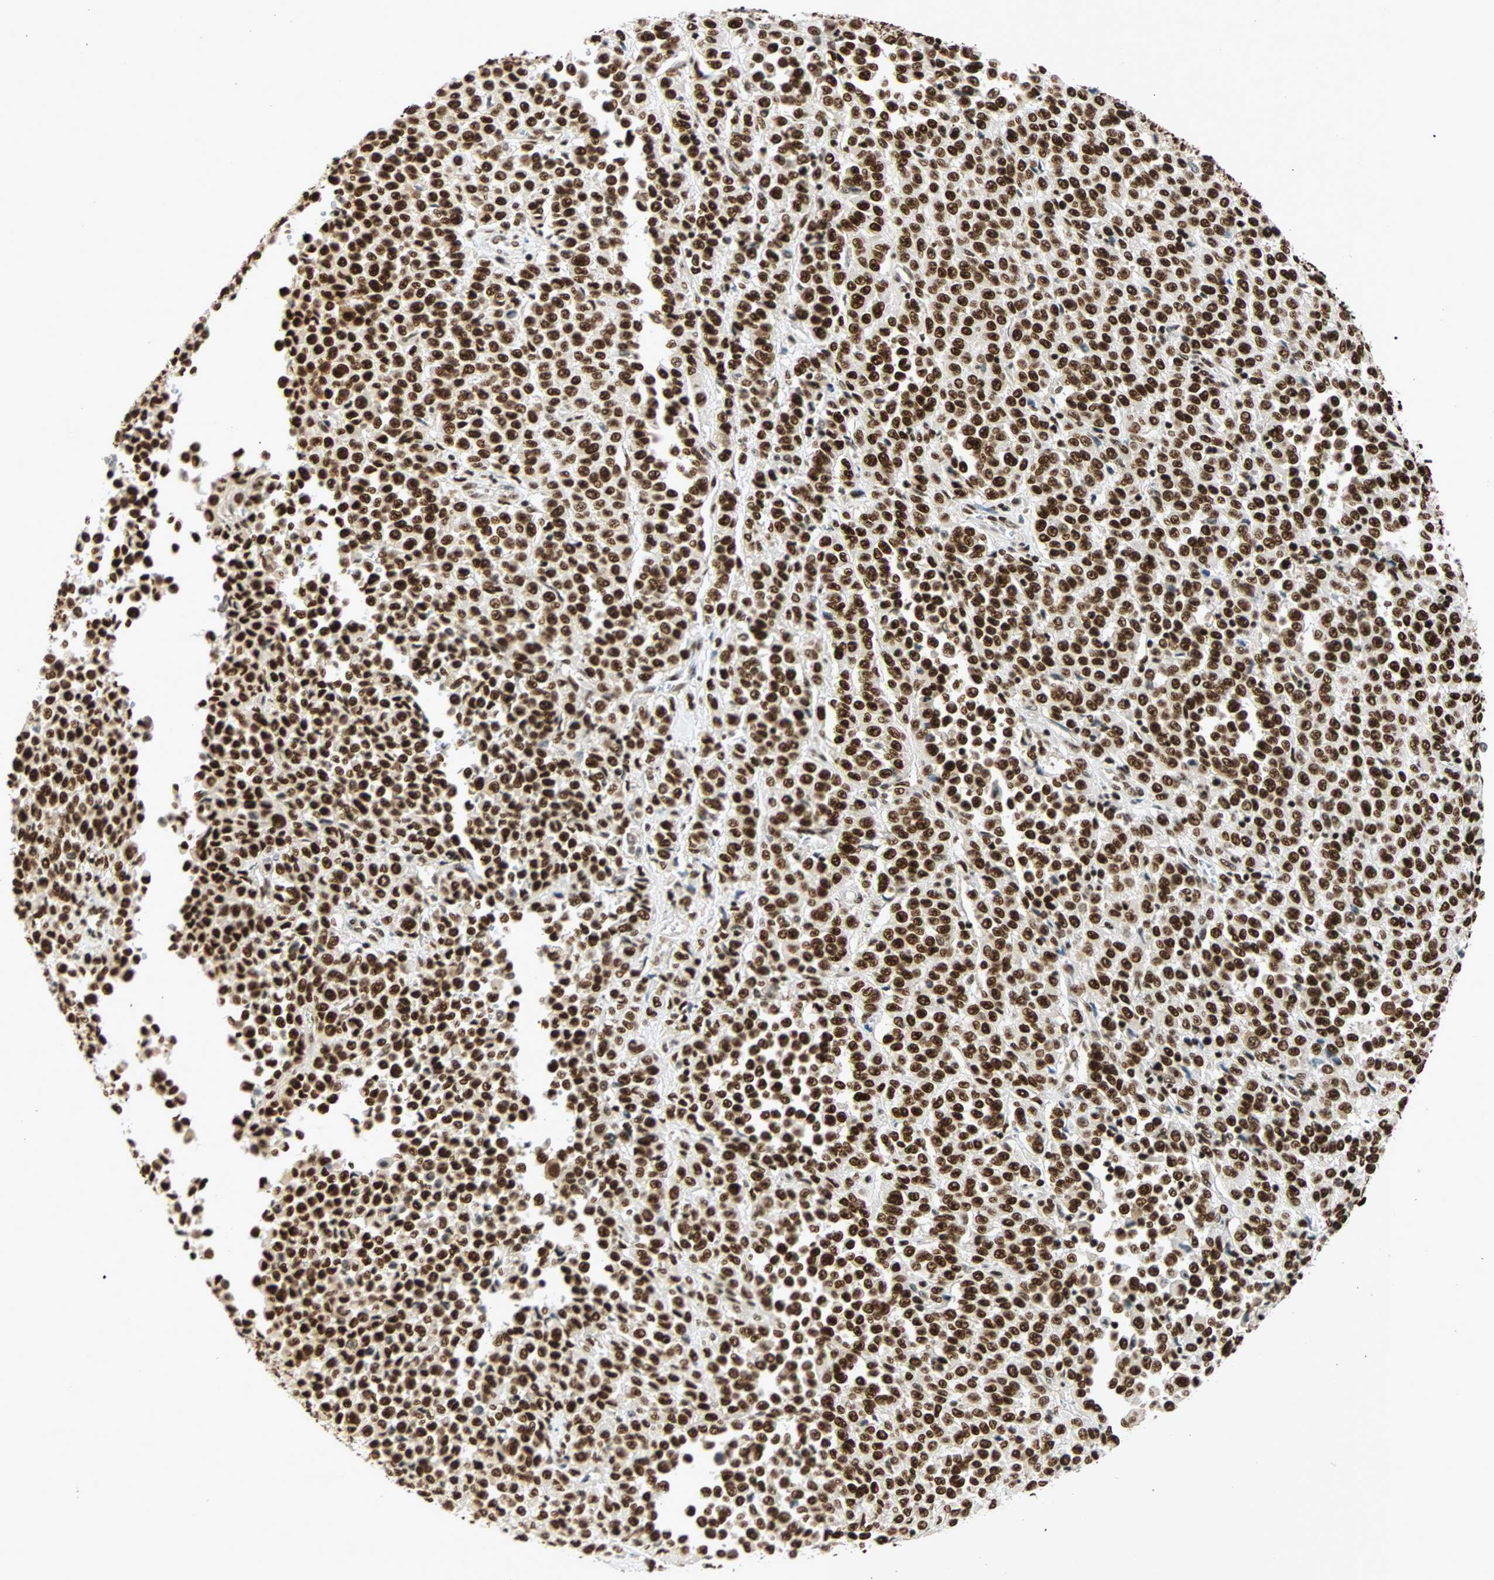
{"staining": {"intensity": "strong", "quantity": ">75%", "location": "nuclear"}, "tissue": "melanoma", "cell_type": "Tumor cells", "image_type": "cancer", "snomed": [{"axis": "morphology", "description": "Malignant melanoma, Metastatic site"}, {"axis": "topography", "description": "Pancreas"}], "caption": "IHC histopathology image of human melanoma stained for a protein (brown), which shows high levels of strong nuclear positivity in approximately >75% of tumor cells.", "gene": "CDK12", "patient": {"sex": "female", "age": 30}}